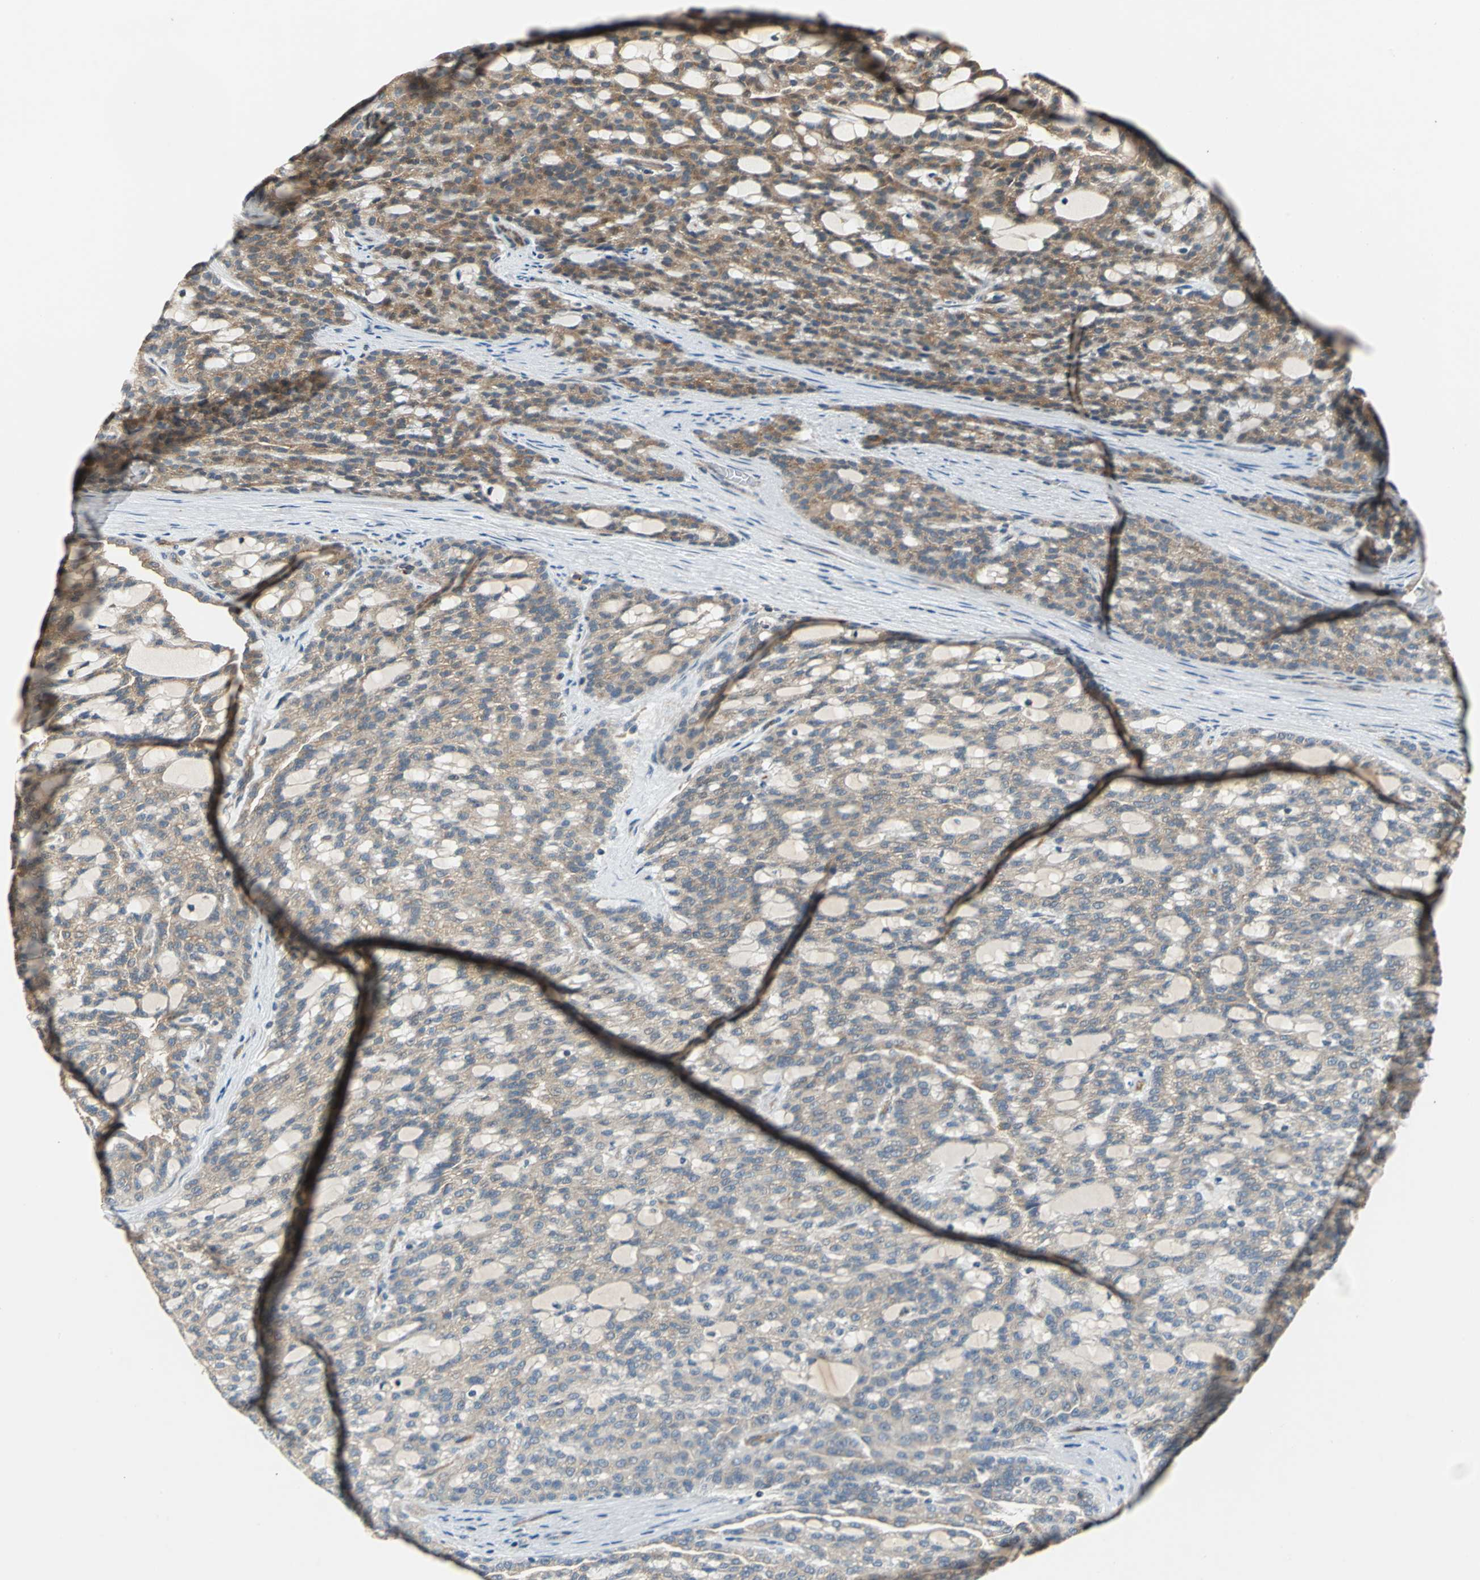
{"staining": {"intensity": "weak", "quantity": ">75%", "location": "cytoplasmic/membranous"}, "tissue": "renal cancer", "cell_type": "Tumor cells", "image_type": "cancer", "snomed": [{"axis": "morphology", "description": "Adenocarcinoma, NOS"}, {"axis": "topography", "description": "Kidney"}], "caption": "Immunohistochemical staining of human renal adenocarcinoma shows low levels of weak cytoplasmic/membranous protein positivity in about >75% of tumor cells.", "gene": "EMCN", "patient": {"sex": "male", "age": 63}}